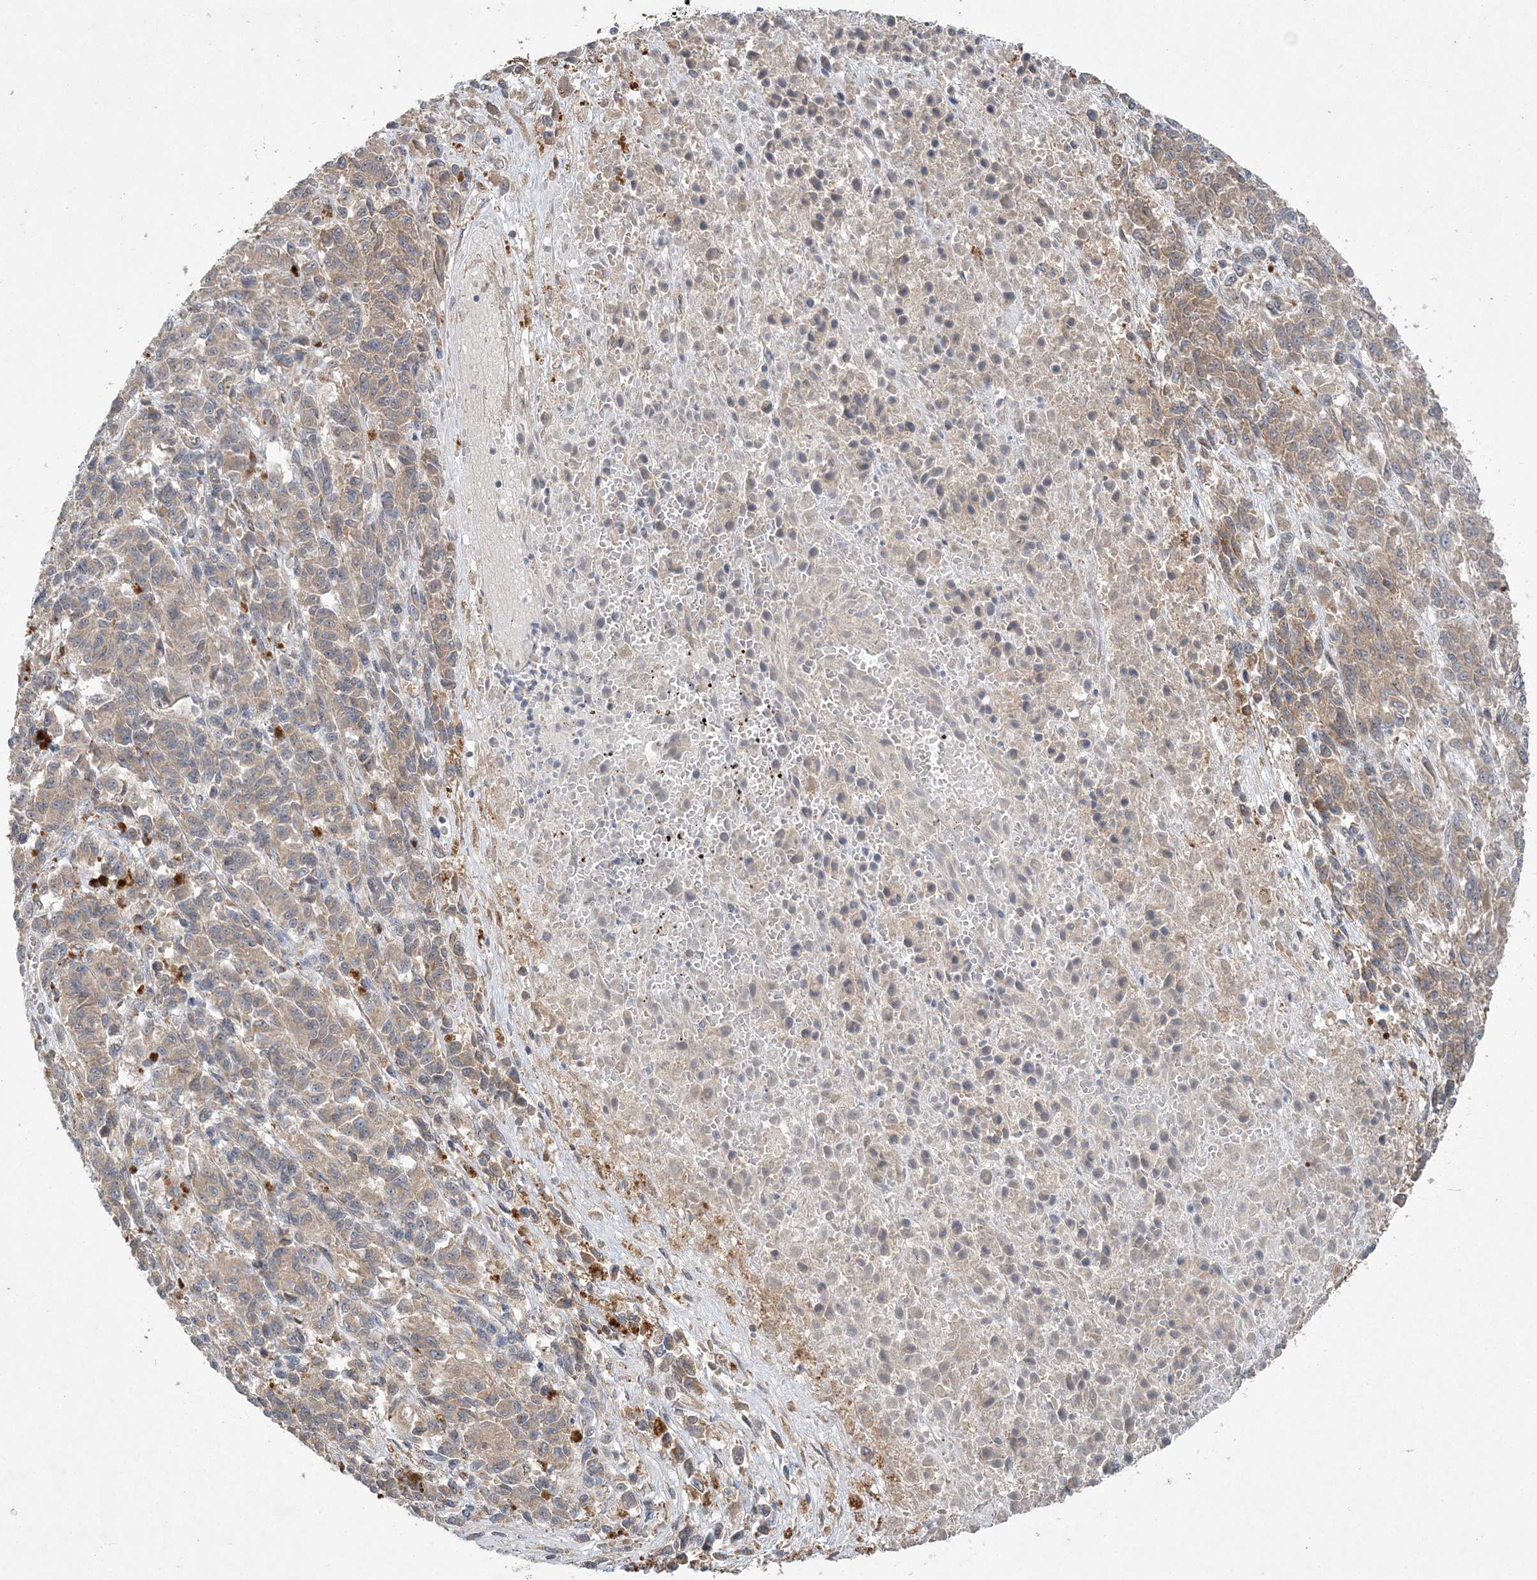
{"staining": {"intensity": "weak", "quantity": ">75%", "location": "cytoplasmic/membranous"}, "tissue": "melanoma", "cell_type": "Tumor cells", "image_type": "cancer", "snomed": [{"axis": "morphology", "description": "Malignant melanoma, Metastatic site"}, {"axis": "topography", "description": "Lung"}], "caption": "Immunohistochemical staining of malignant melanoma (metastatic site) displays weak cytoplasmic/membranous protein expression in about >75% of tumor cells.", "gene": "MMADHC", "patient": {"sex": "male", "age": 64}}